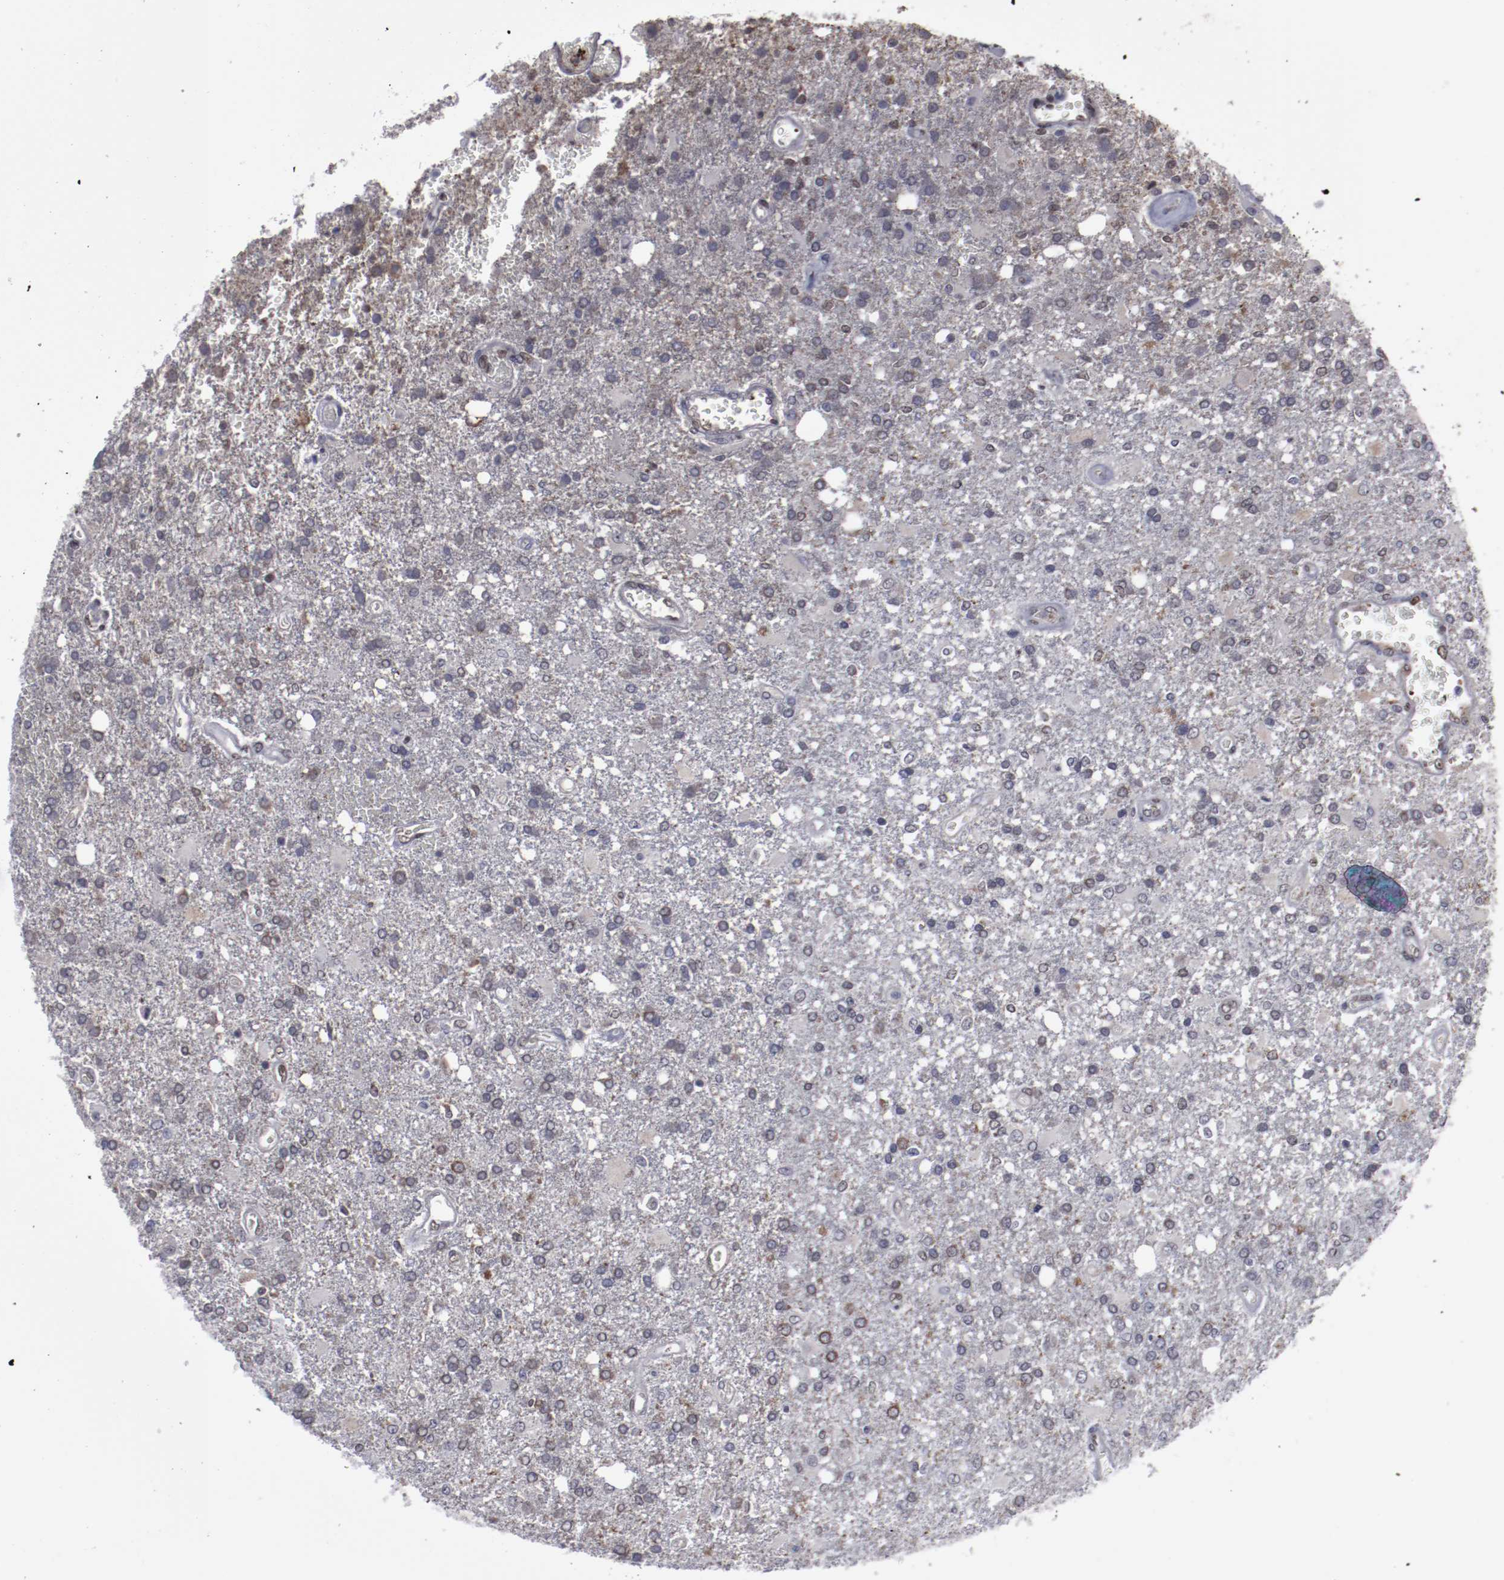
{"staining": {"intensity": "negative", "quantity": "none", "location": "none"}, "tissue": "glioma", "cell_type": "Tumor cells", "image_type": "cancer", "snomed": [{"axis": "morphology", "description": "Glioma, malignant, High grade"}, {"axis": "topography", "description": "Cerebral cortex"}], "caption": "The histopathology image reveals no significant positivity in tumor cells of malignant glioma (high-grade). (DAB IHC visualized using brightfield microscopy, high magnification).", "gene": "LEF1", "patient": {"sex": "male", "age": 79}}